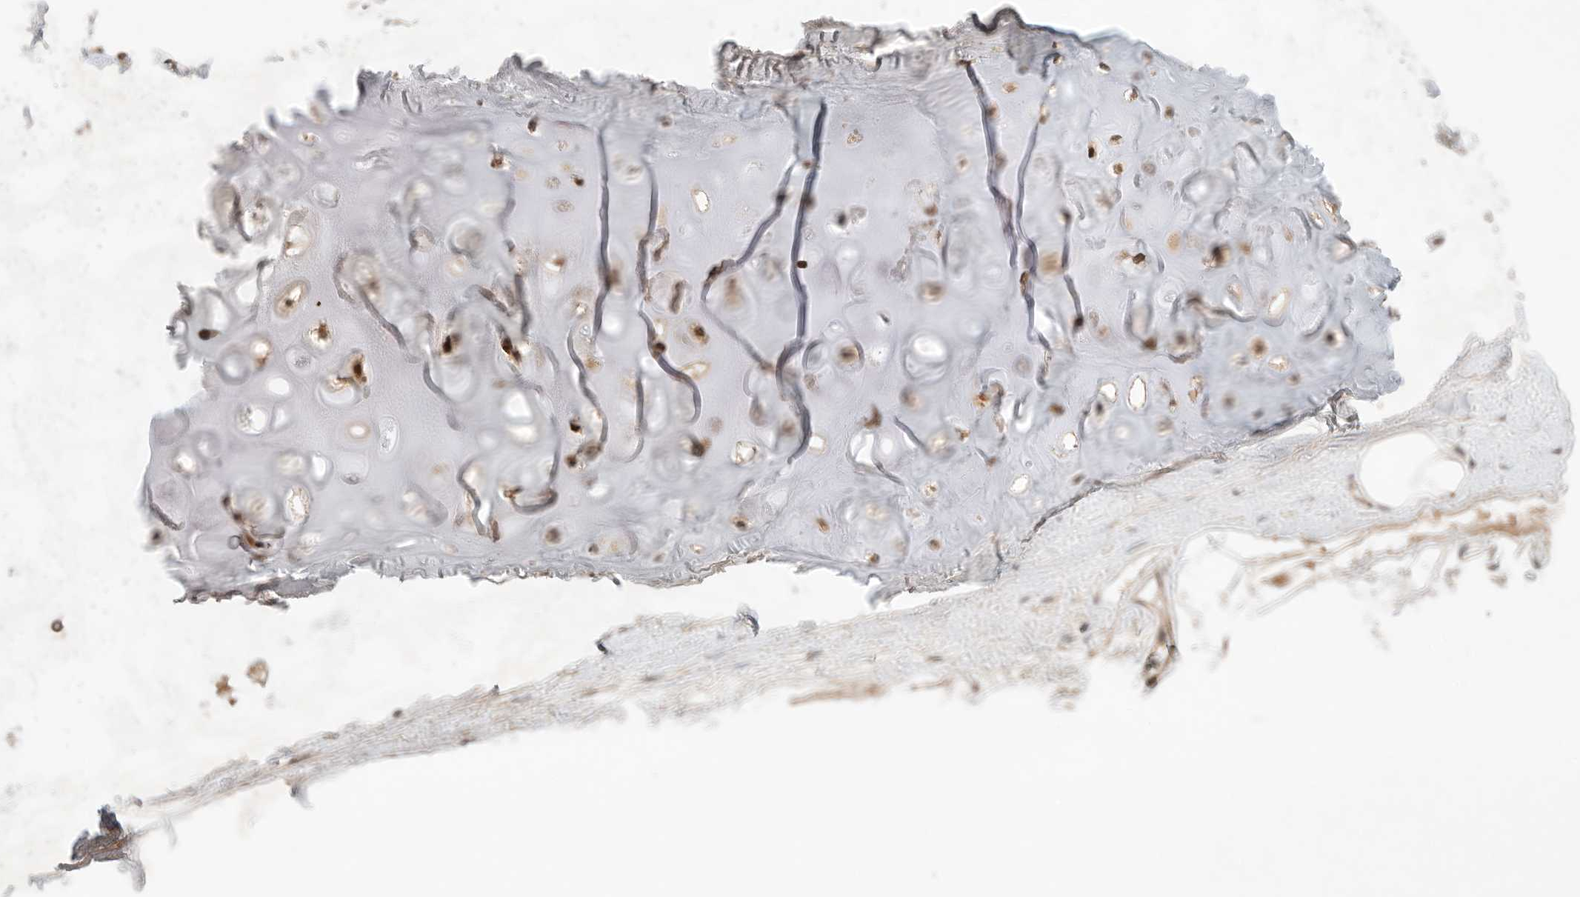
{"staining": {"intensity": "moderate", "quantity": ">75%", "location": "nuclear"}, "tissue": "adipose tissue", "cell_type": "Adipocytes", "image_type": "normal", "snomed": [{"axis": "morphology", "description": "Normal tissue, NOS"}, {"axis": "topography", "description": "Bronchus"}], "caption": "Adipocytes show moderate nuclear expression in about >75% of cells in normal adipose tissue.", "gene": "LEMD3", "patient": {"sex": "male", "age": 66}}